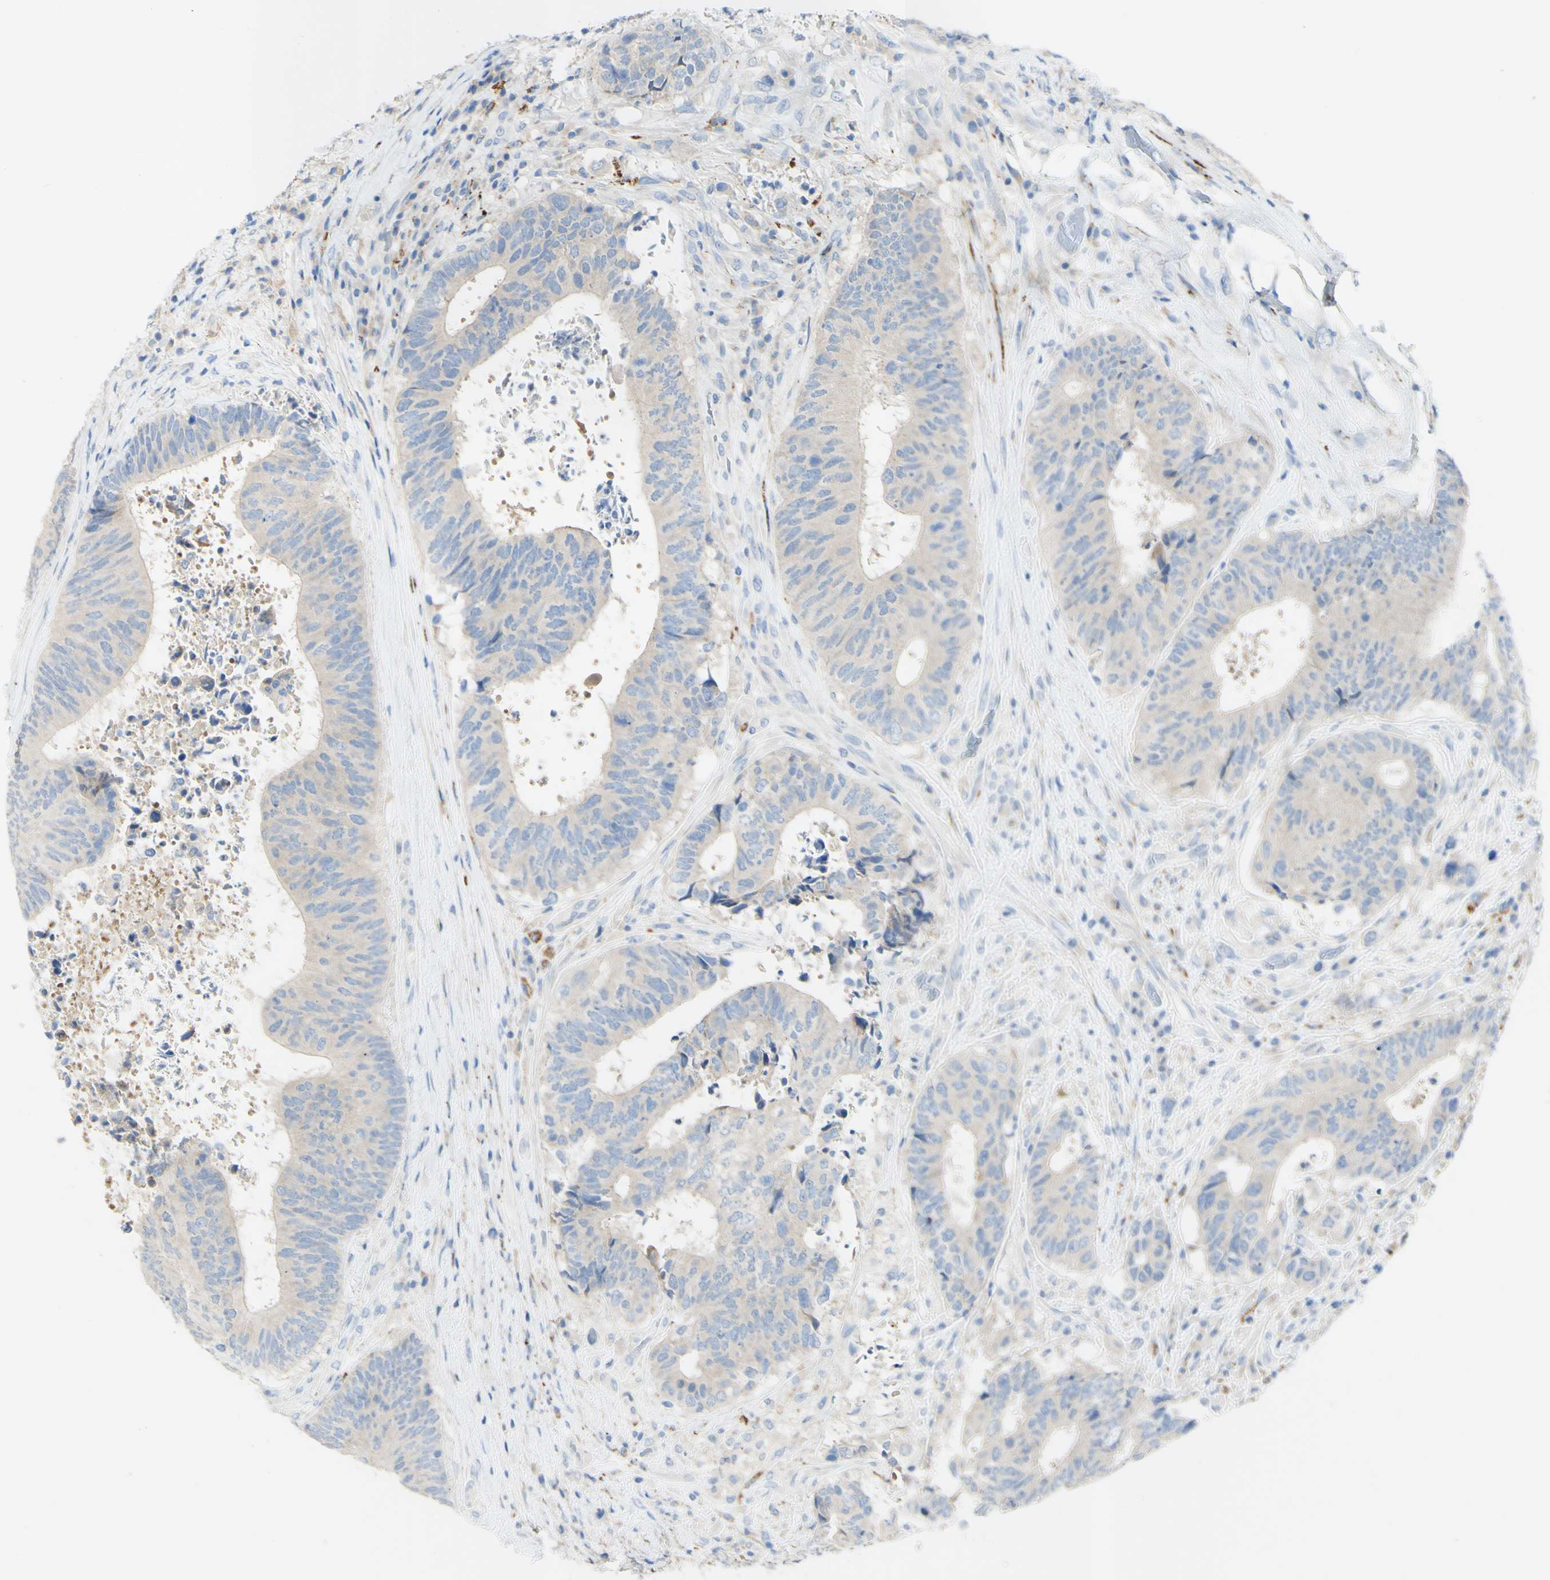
{"staining": {"intensity": "weak", "quantity": "<25%", "location": "cytoplasmic/membranous"}, "tissue": "colorectal cancer", "cell_type": "Tumor cells", "image_type": "cancer", "snomed": [{"axis": "morphology", "description": "Adenocarcinoma, NOS"}, {"axis": "topography", "description": "Rectum"}], "caption": "This histopathology image is of colorectal adenocarcinoma stained with immunohistochemistry (IHC) to label a protein in brown with the nuclei are counter-stained blue. There is no staining in tumor cells.", "gene": "FGF4", "patient": {"sex": "male", "age": 72}}